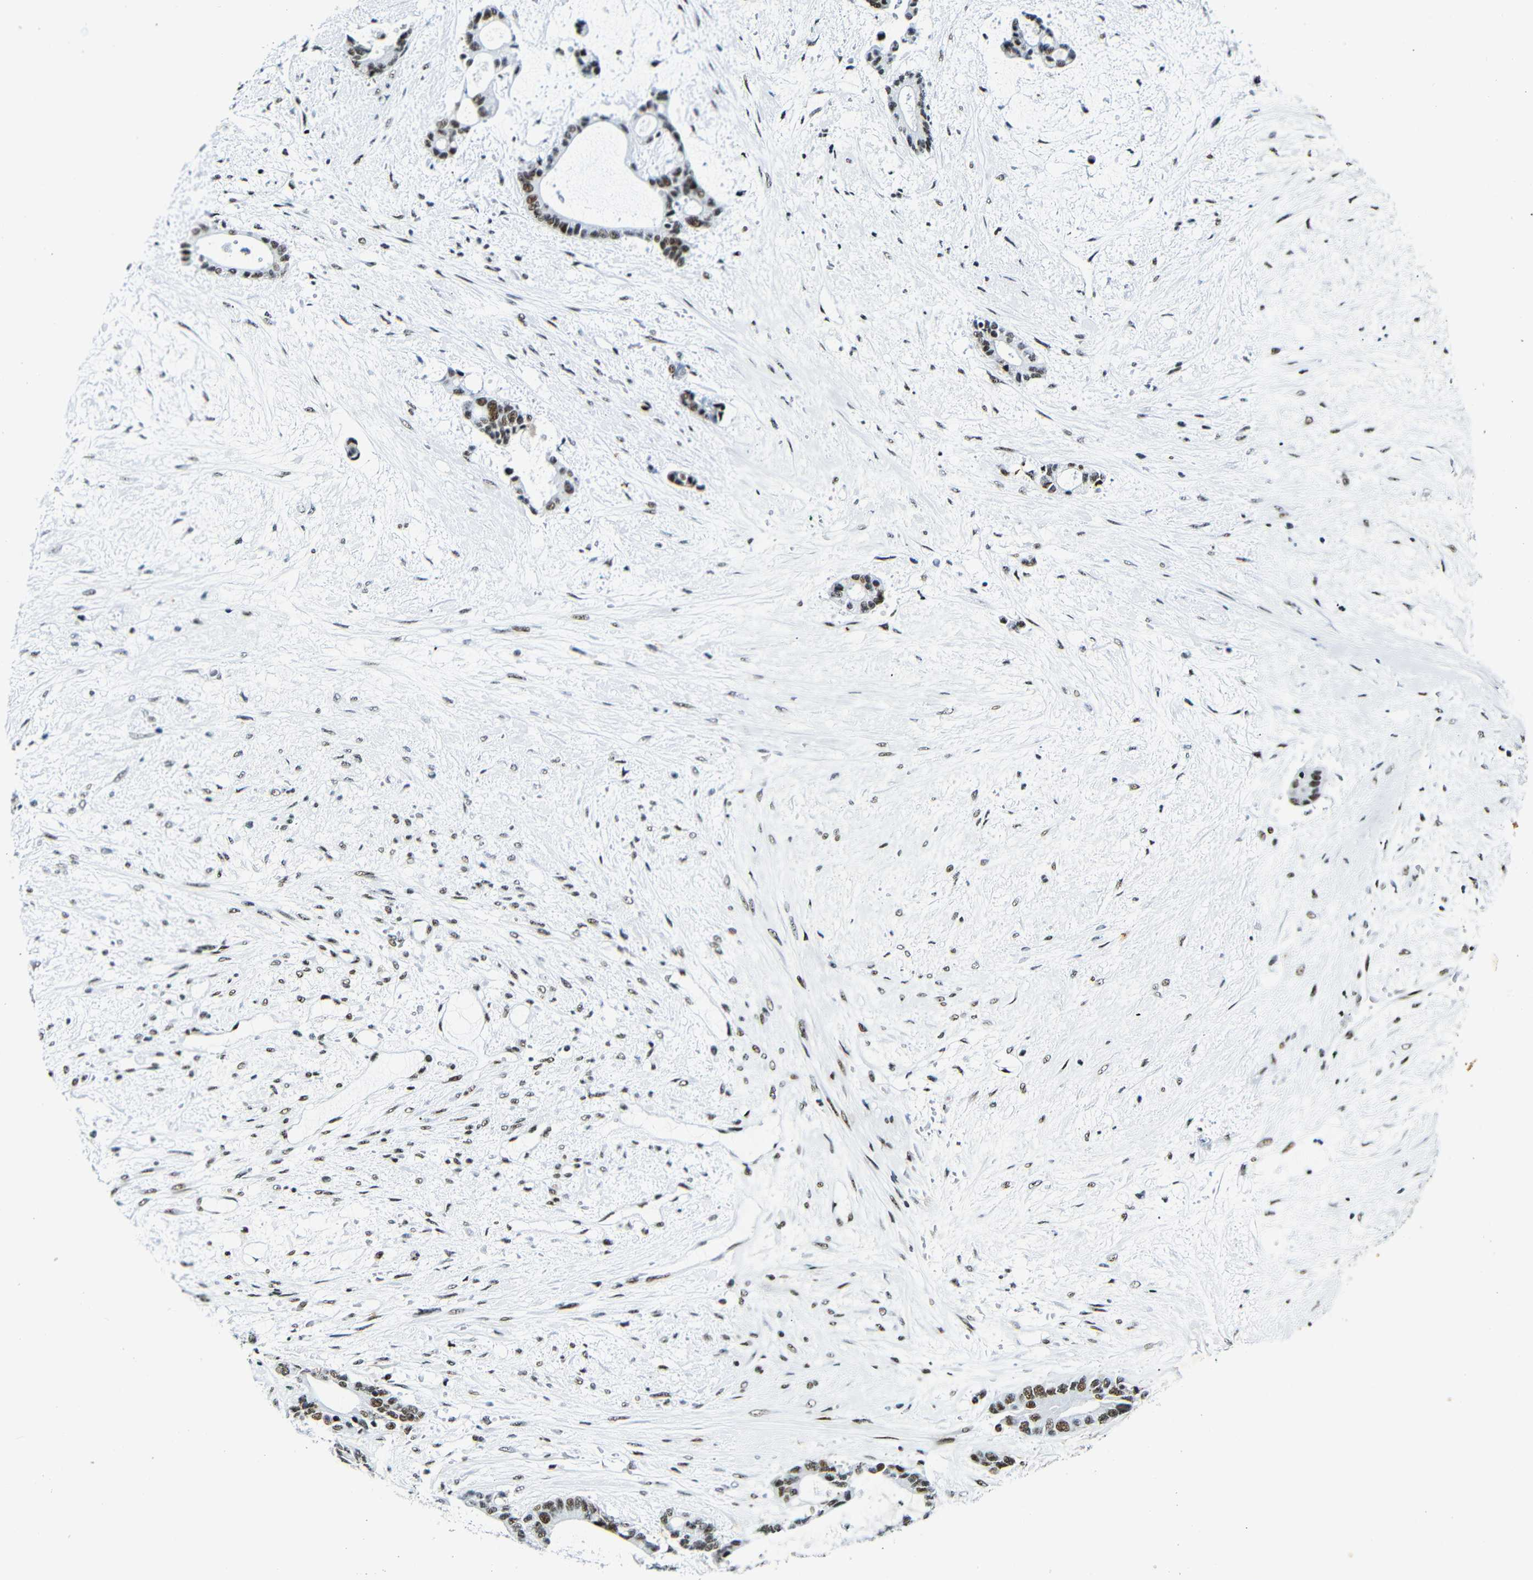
{"staining": {"intensity": "strong", "quantity": ">75%", "location": "nuclear"}, "tissue": "liver cancer", "cell_type": "Tumor cells", "image_type": "cancer", "snomed": [{"axis": "morphology", "description": "Normal tissue, NOS"}, {"axis": "morphology", "description": "Cholangiocarcinoma"}, {"axis": "topography", "description": "Liver"}, {"axis": "topography", "description": "Peripheral nerve tissue"}], "caption": "An image of human cholangiocarcinoma (liver) stained for a protein demonstrates strong nuclear brown staining in tumor cells.", "gene": "SRSF1", "patient": {"sex": "female", "age": 73}}